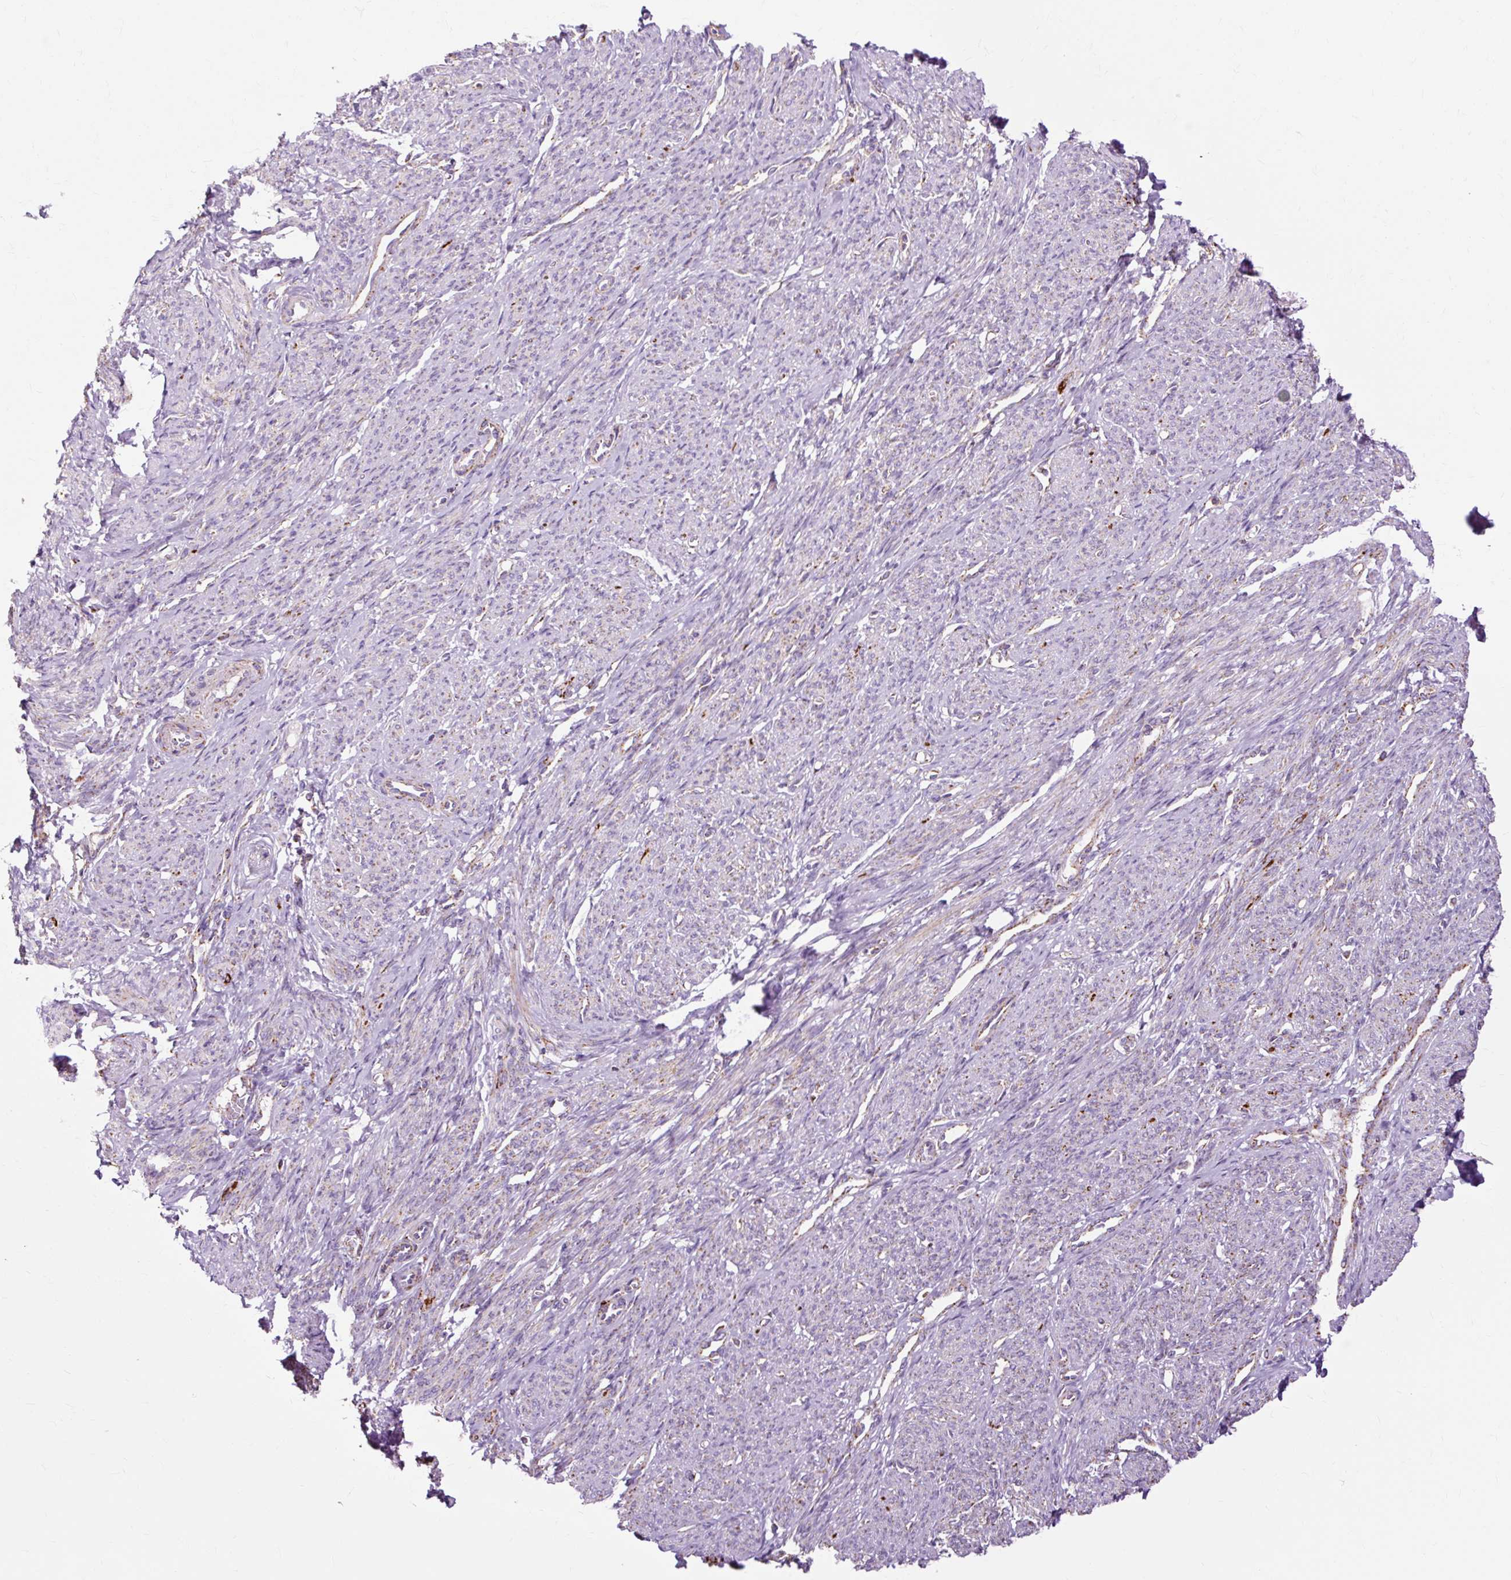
{"staining": {"intensity": "moderate", "quantity": "<25%", "location": "cytoplasmic/membranous"}, "tissue": "smooth muscle", "cell_type": "Smooth muscle cells", "image_type": "normal", "snomed": [{"axis": "morphology", "description": "Normal tissue, NOS"}, {"axis": "topography", "description": "Smooth muscle"}], "caption": "Protein expression analysis of benign human smooth muscle reveals moderate cytoplasmic/membranous staining in about <25% of smooth muscle cells. Using DAB (brown) and hematoxylin (blue) stains, captured at high magnification using brightfield microscopy.", "gene": "DLAT", "patient": {"sex": "female", "age": 65}}